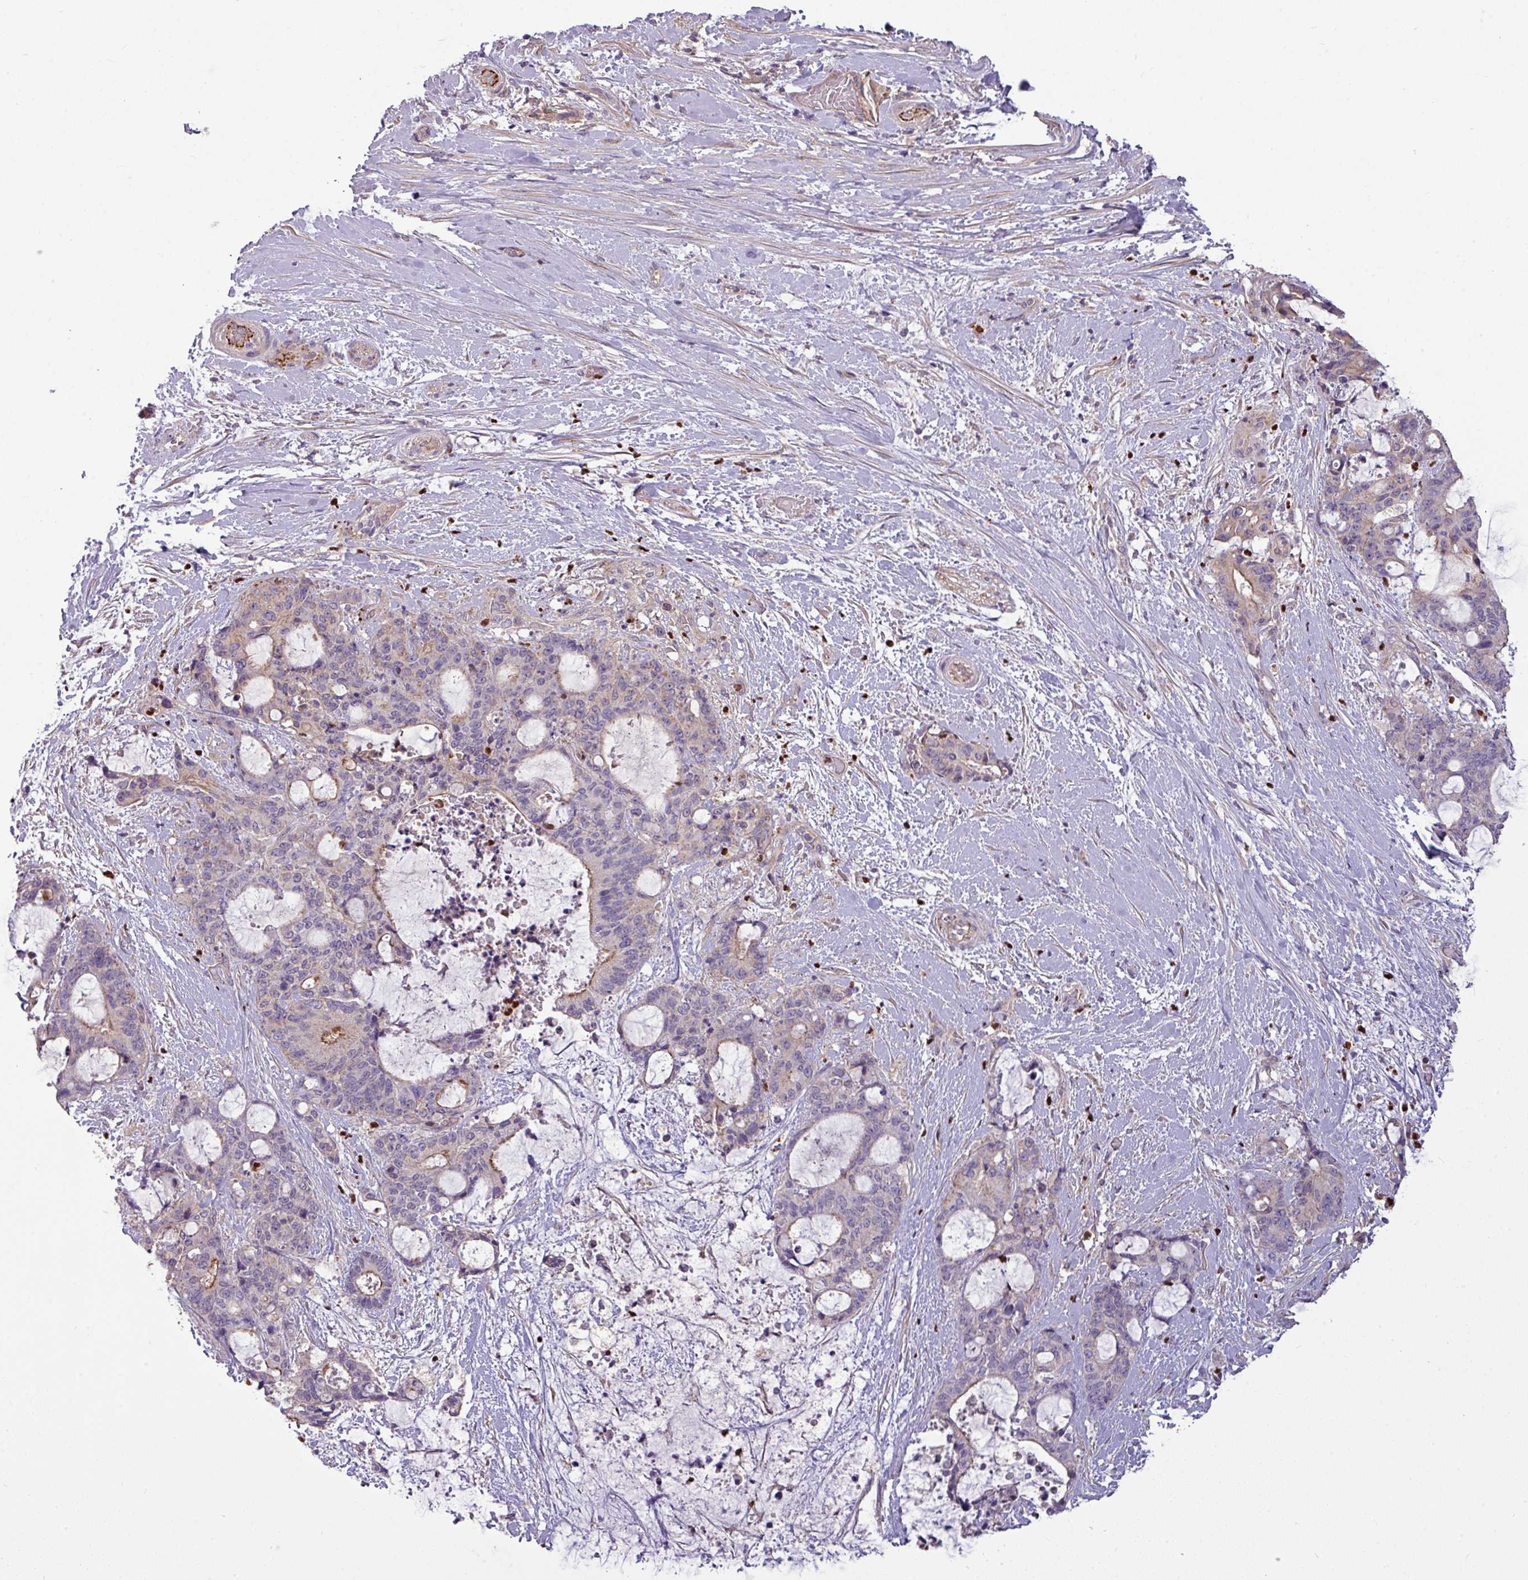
{"staining": {"intensity": "moderate", "quantity": "<25%", "location": "cytoplasmic/membranous"}, "tissue": "liver cancer", "cell_type": "Tumor cells", "image_type": "cancer", "snomed": [{"axis": "morphology", "description": "Normal tissue, NOS"}, {"axis": "morphology", "description": "Cholangiocarcinoma"}, {"axis": "topography", "description": "Liver"}, {"axis": "topography", "description": "Peripheral nerve tissue"}], "caption": "An immunohistochemistry (IHC) histopathology image of neoplastic tissue is shown. Protein staining in brown labels moderate cytoplasmic/membranous positivity in liver cancer within tumor cells.", "gene": "PAPLN", "patient": {"sex": "female", "age": 73}}